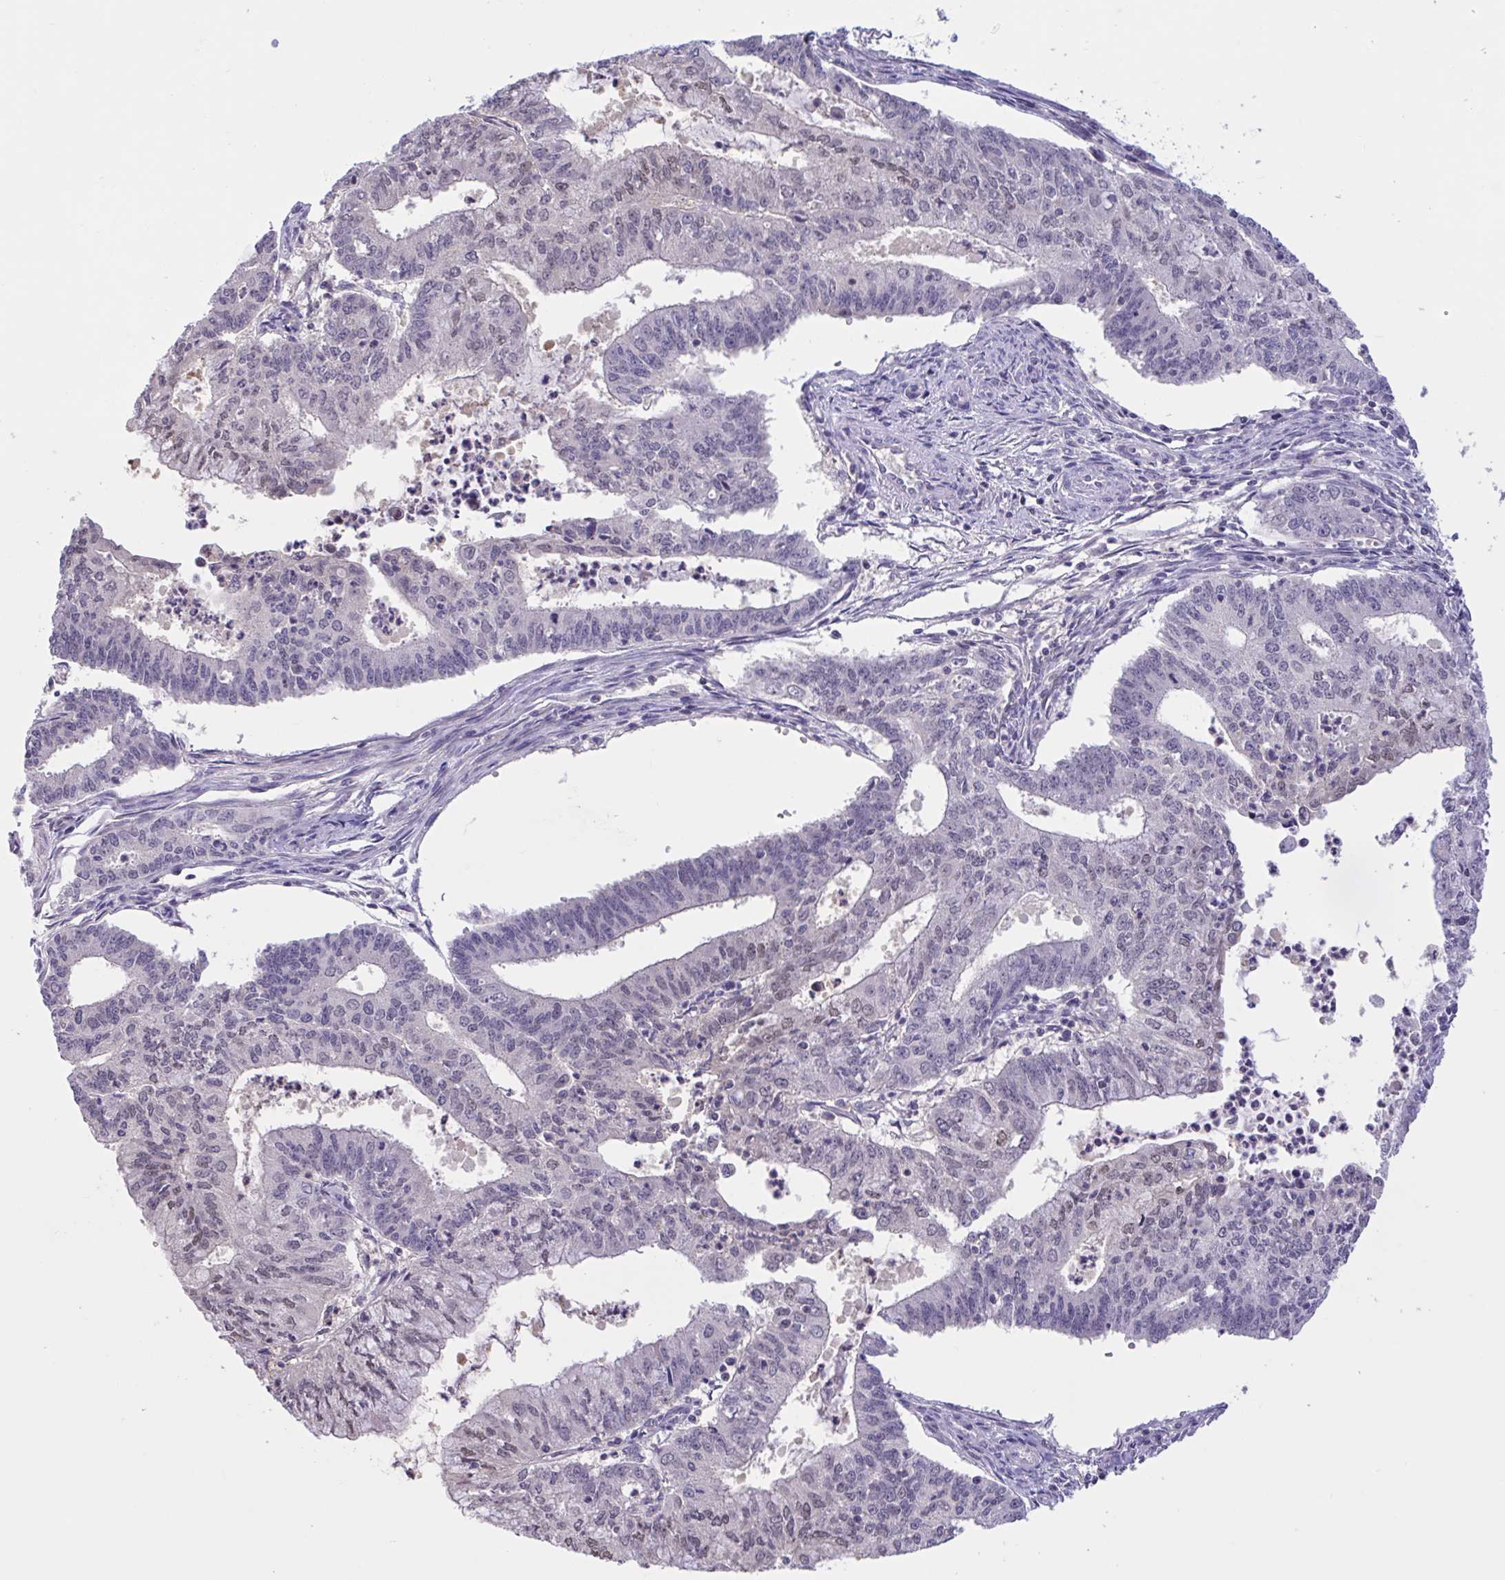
{"staining": {"intensity": "negative", "quantity": "none", "location": "none"}, "tissue": "endometrial cancer", "cell_type": "Tumor cells", "image_type": "cancer", "snomed": [{"axis": "morphology", "description": "Adenocarcinoma, NOS"}, {"axis": "topography", "description": "Endometrium"}], "caption": "This is an IHC photomicrograph of human adenocarcinoma (endometrial). There is no expression in tumor cells.", "gene": "RBL1", "patient": {"sex": "female", "age": 61}}